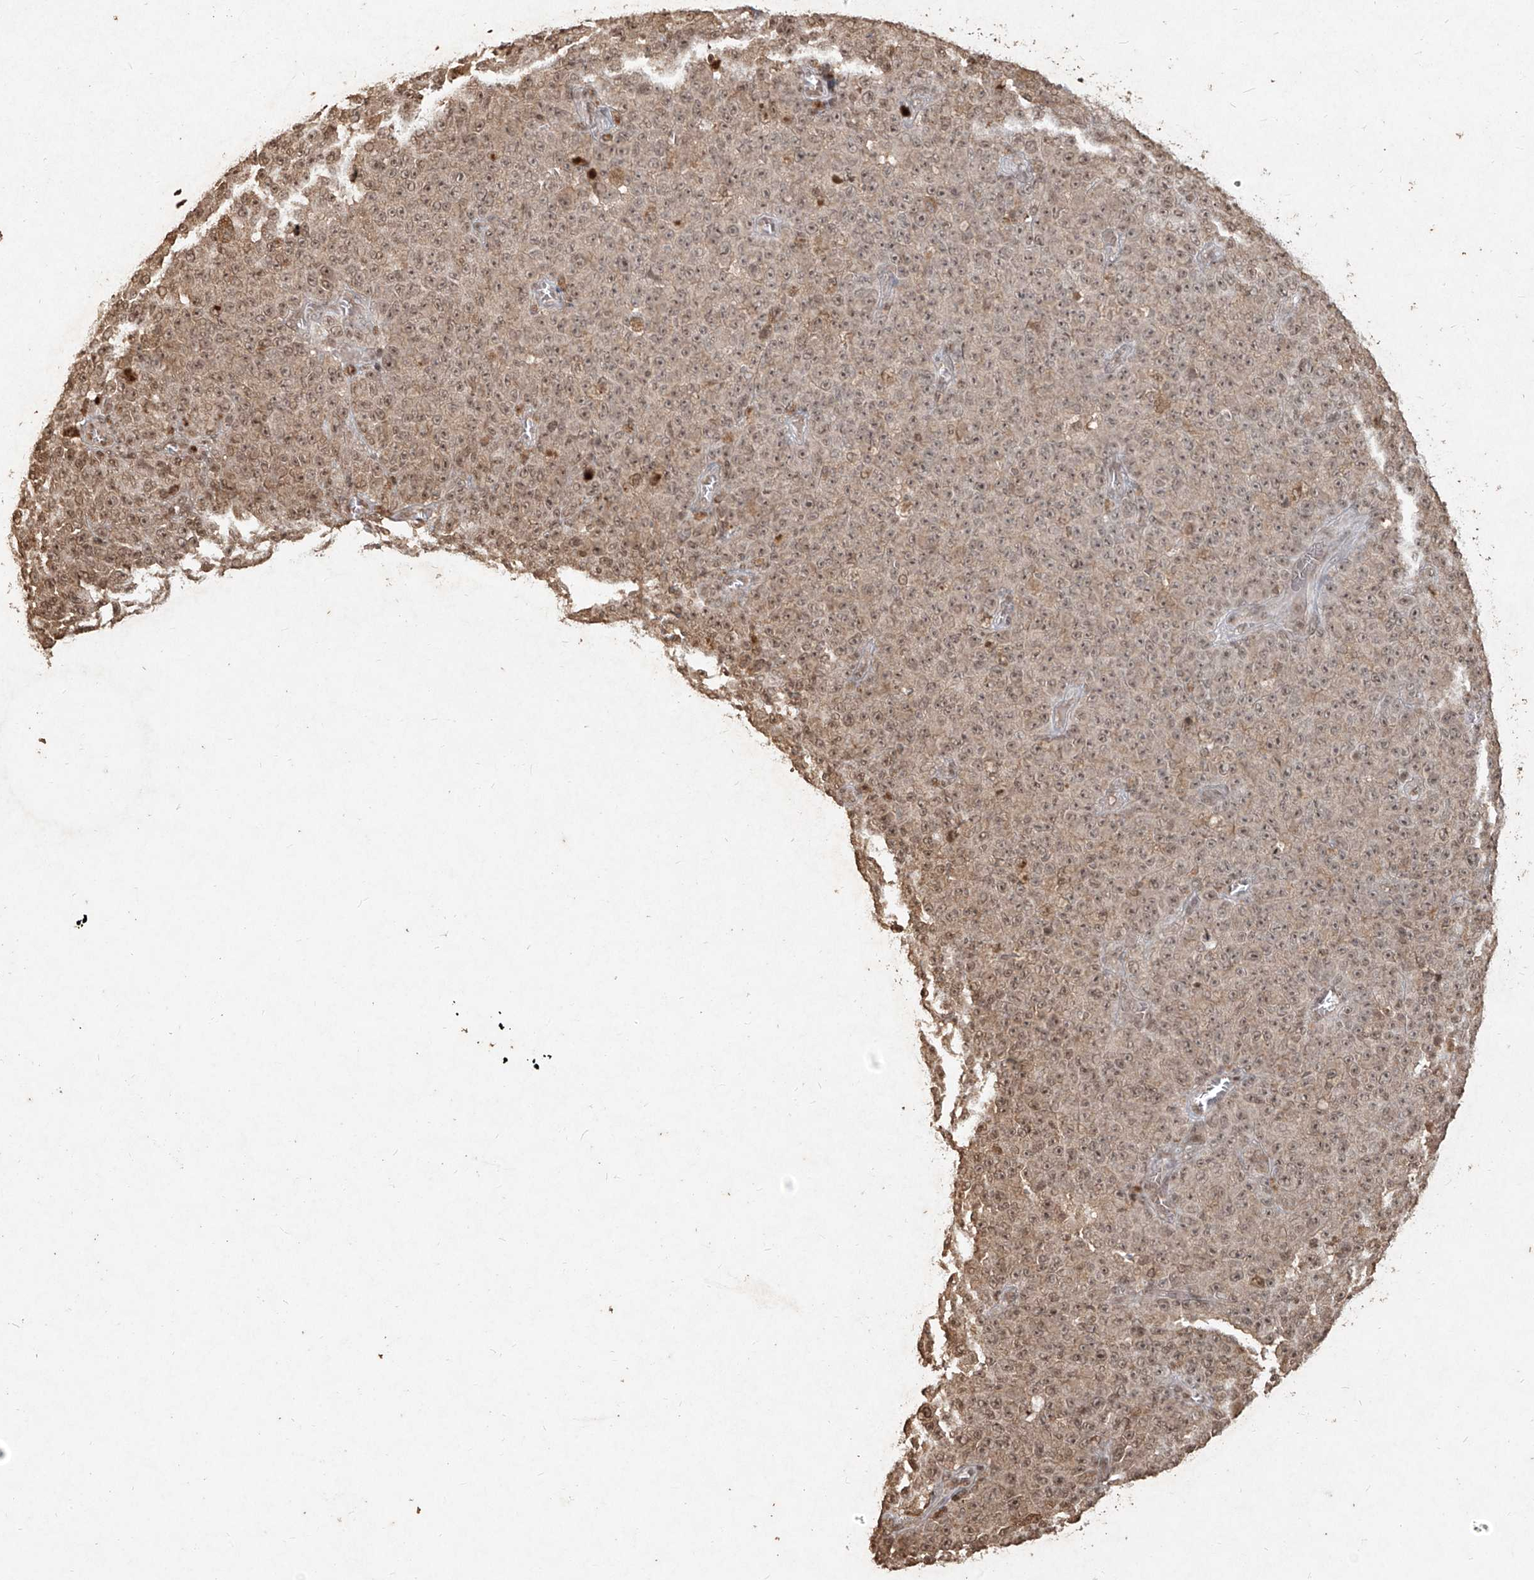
{"staining": {"intensity": "weak", "quantity": ">75%", "location": "nuclear"}, "tissue": "melanoma", "cell_type": "Tumor cells", "image_type": "cancer", "snomed": [{"axis": "morphology", "description": "Malignant melanoma, NOS"}, {"axis": "topography", "description": "Skin"}], "caption": "About >75% of tumor cells in human melanoma display weak nuclear protein positivity as visualized by brown immunohistochemical staining.", "gene": "UBE2K", "patient": {"sex": "female", "age": 82}}